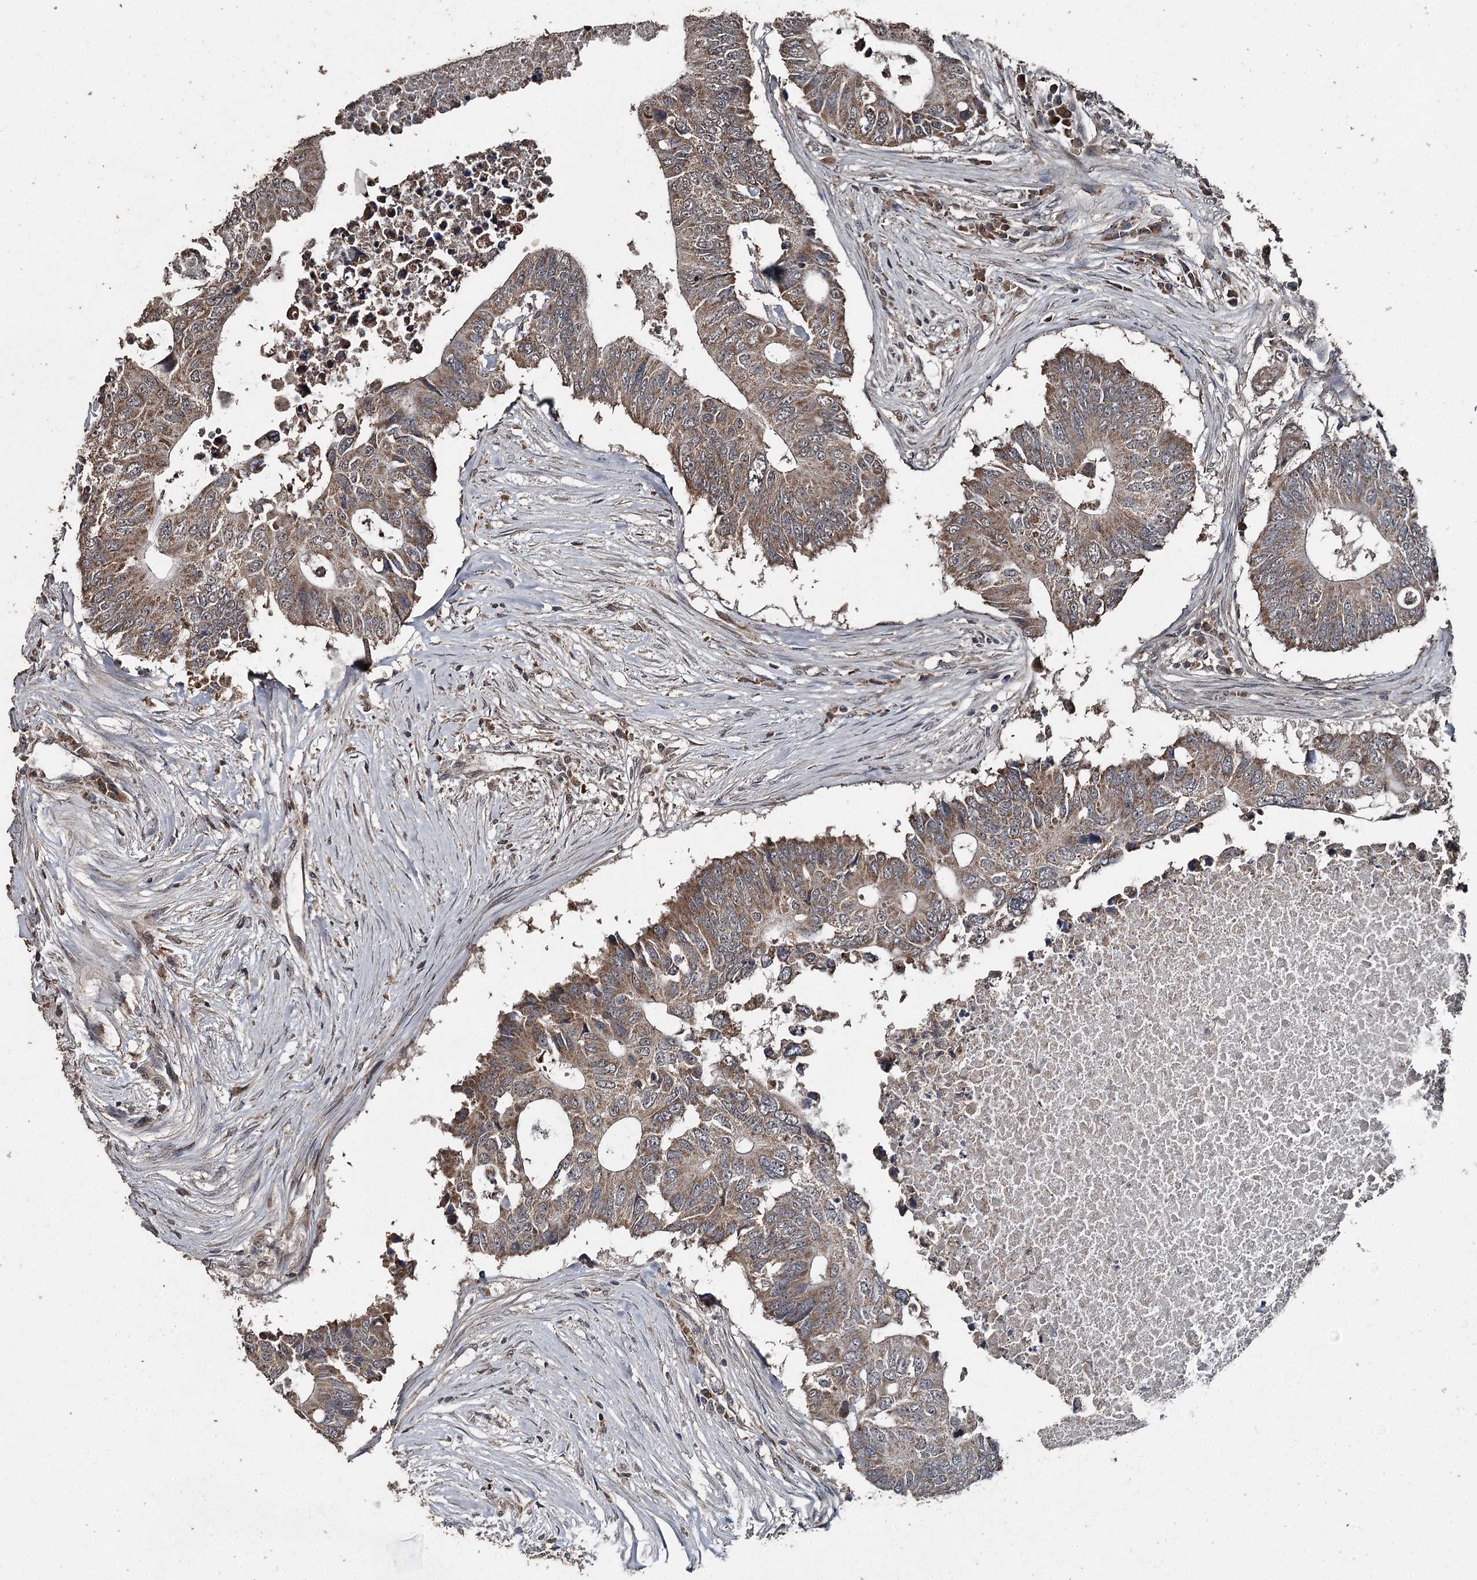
{"staining": {"intensity": "moderate", "quantity": ">75%", "location": "cytoplasmic/membranous"}, "tissue": "colorectal cancer", "cell_type": "Tumor cells", "image_type": "cancer", "snomed": [{"axis": "morphology", "description": "Adenocarcinoma, NOS"}, {"axis": "topography", "description": "Colon"}], "caption": "Human colorectal cancer (adenocarcinoma) stained with a protein marker reveals moderate staining in tumor cells.", "gene": "WIPI1", "patient": {"sex": "male", "age": 71}}